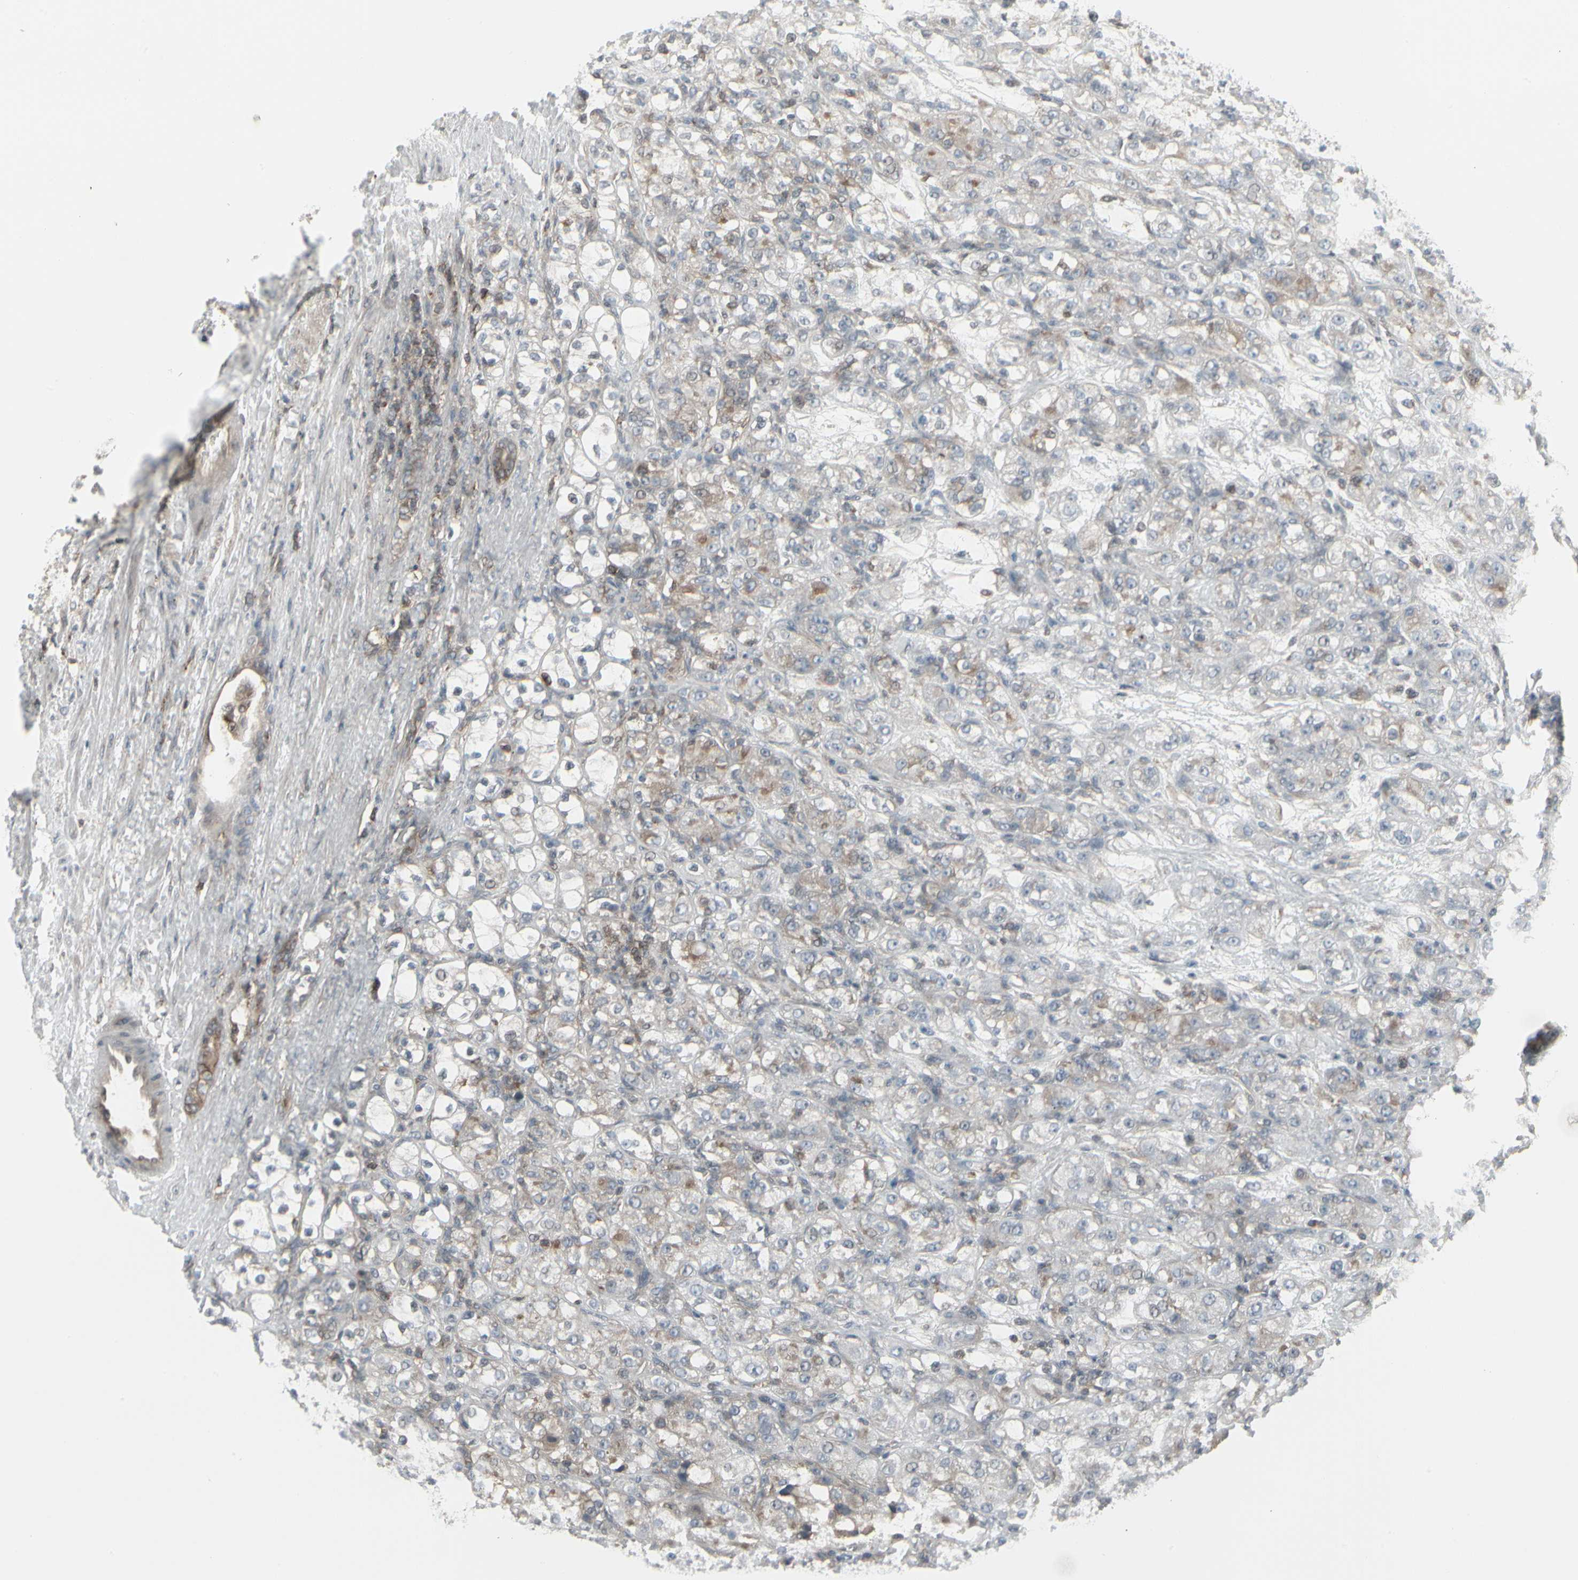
{"staining": {"intensity": "weak", "quantity": "25%-75%", "location": "cytoplasmic/membranous"}, "tissue": "renal cancer", "cell_type": "Tumor cells", "image_type": "cancer", "snomed": [{"axis": "morphology", "description": "Normal tissue, NOS"}, {"axis": "morphology", "description": "Adenocarcinoma, NOS"}, {"axis": "topography", "description": "Kidney"}], "caption": "Weak cytoplasmic/membranous expression for a protein is appreciated in approximately 25%-75% of tumor cells of renal adenocarcinoma using immunohistochemistry.", "gene": "EPS15", "patient": {"sex": "male", "age": 61}}